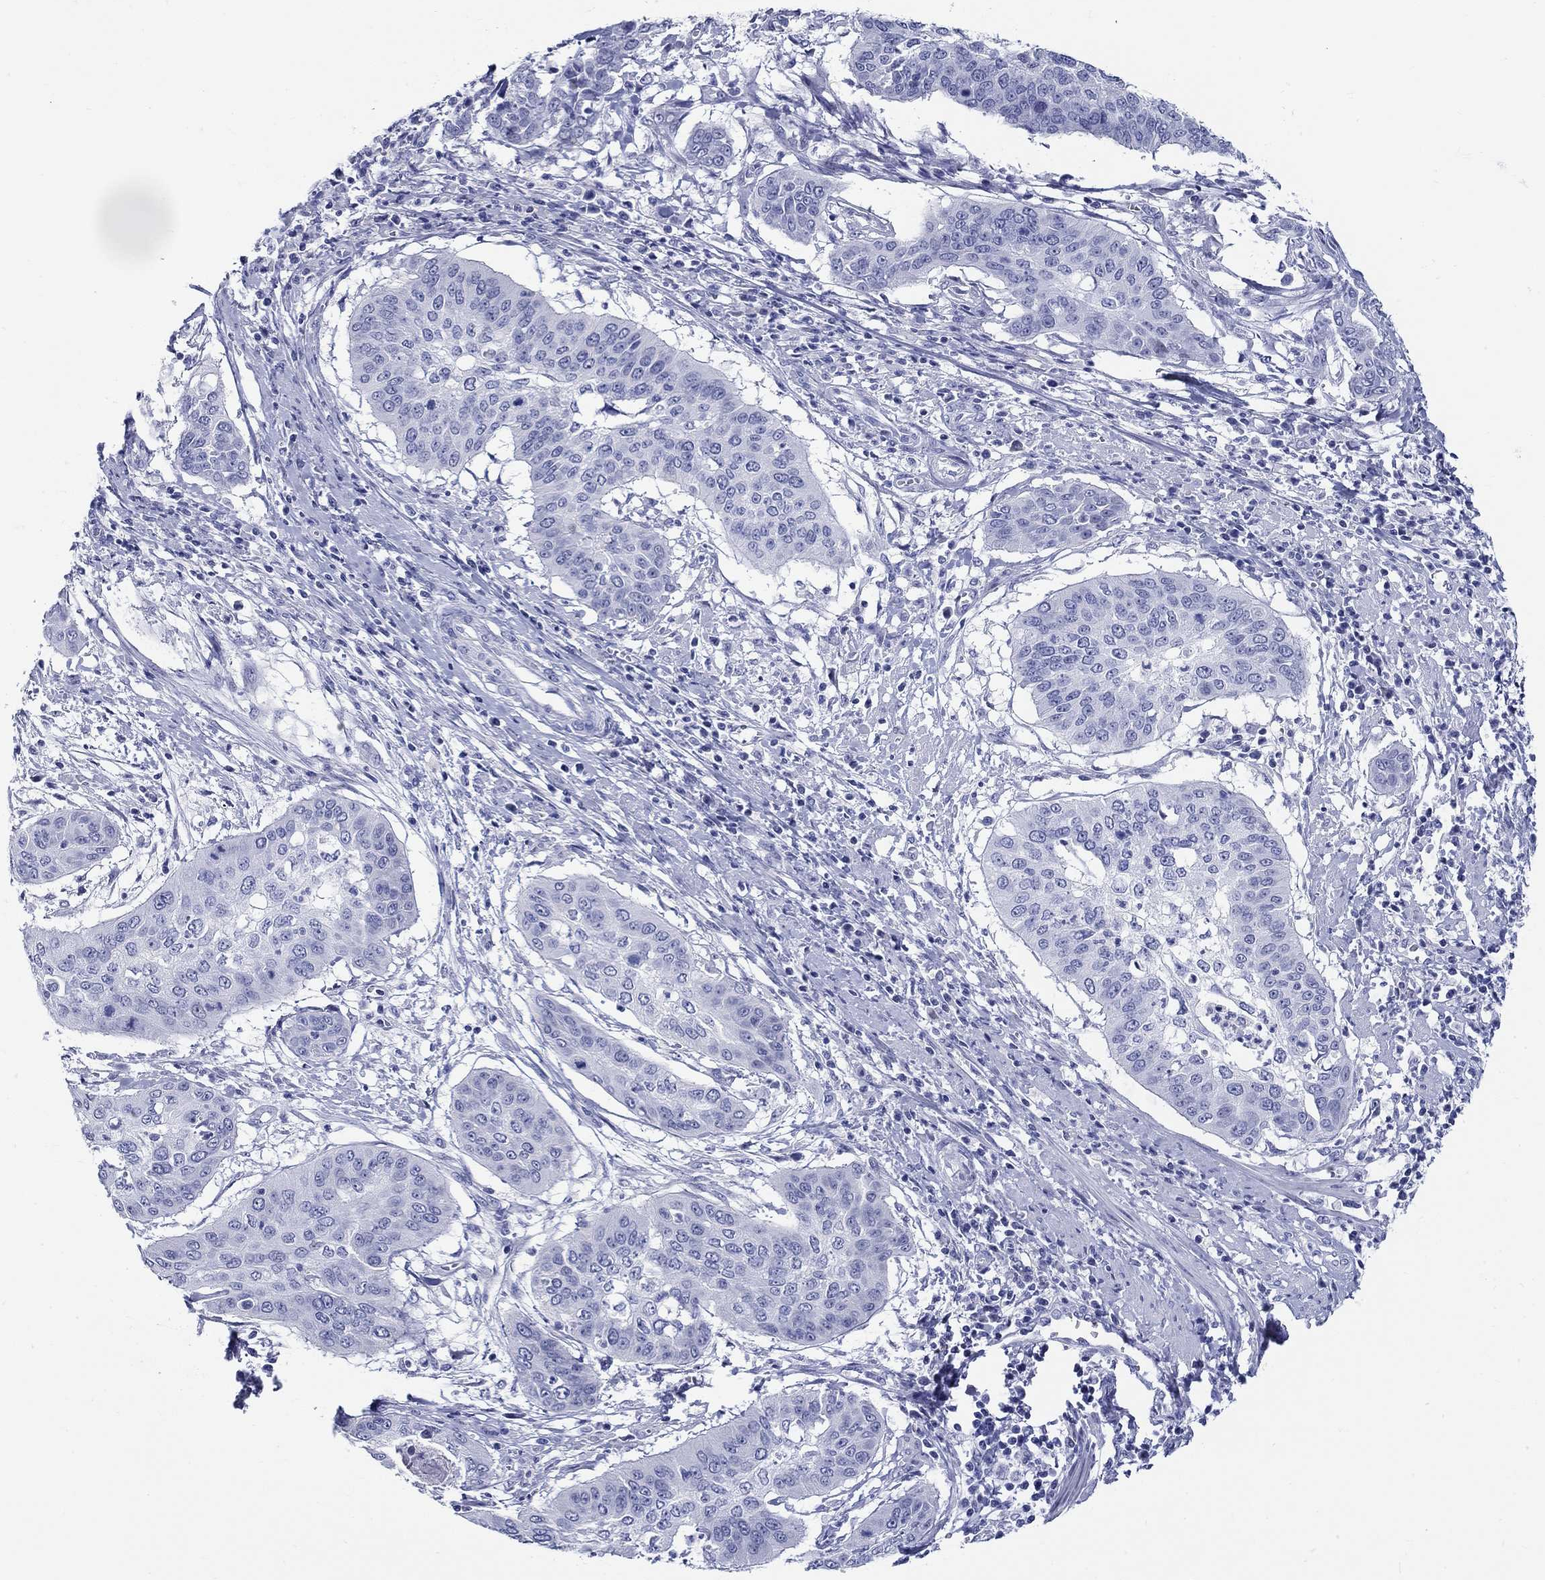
{"staining": {"intensity": "negative", "quantity": "none", "location": "none"}, "tissue": "cervical cancer", "cell_type": "Tumor cells", "image_type": "cancer", "snomed": [{"axis": "morphology", "description": "Squamous cell carcinoma, NOS"}, {"axis": "topography", "description": "Cervix"}], "caption": "High power microscopy photomicrograph of an immunohistochemistry histopathology image of squamous cell carcinoma (cervical), revealing no significant staining in tumor cells. (Stains: DAB IHC with hematoxylin counter stain, Microscopy: brightfield microscopy at high magnification).", "gene": "CRYGS", "patient": {"sex": "female", "age": 39}}